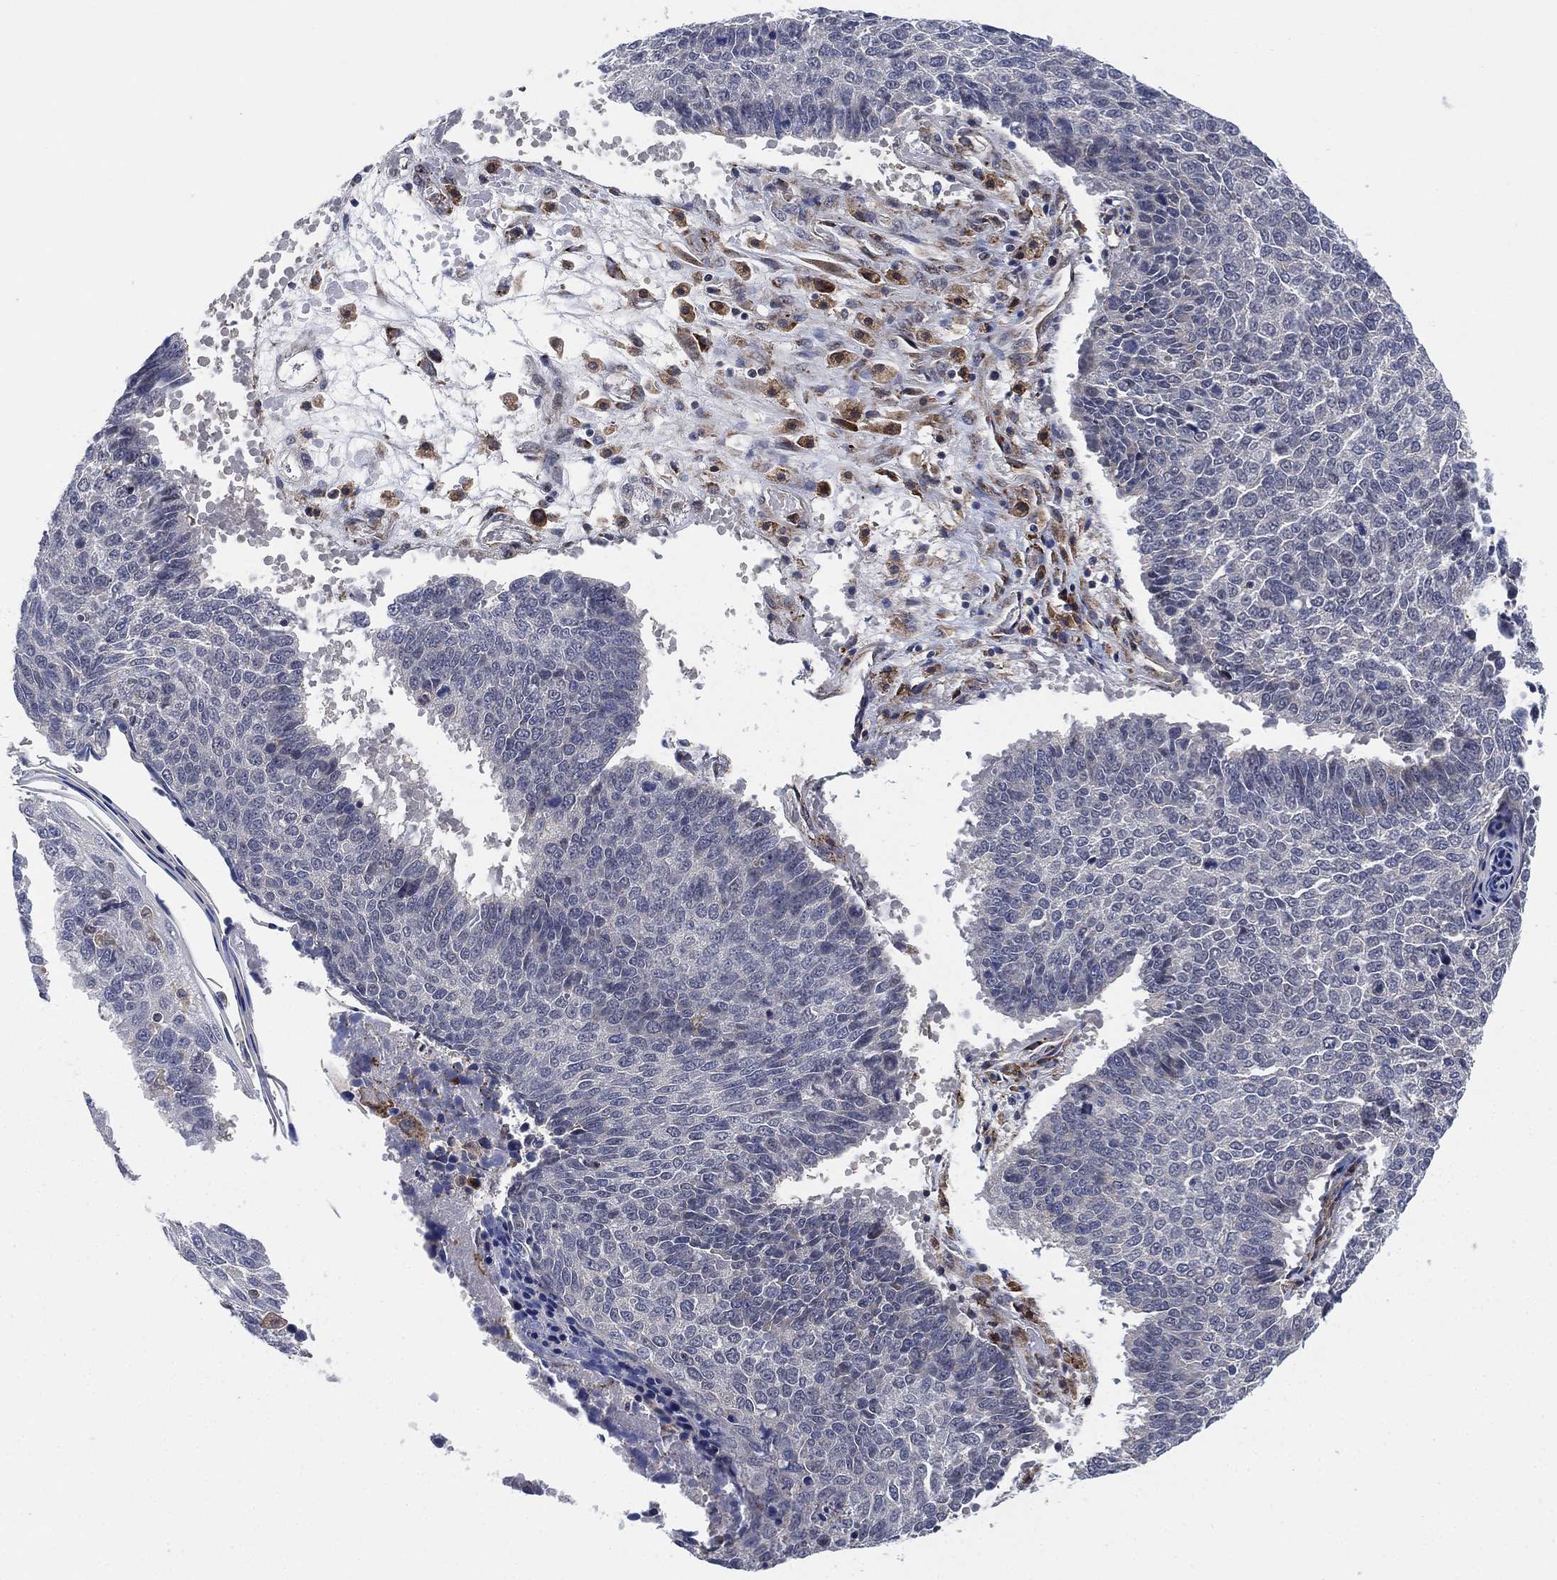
{"staining": {"intensity": "negative", "quantity": "none", "location": "none"}, "tissue": "lung cancer", "cell_type": "Tumor cells", "image_type": "cancer", "snomed": [{"axis": "morphology", "description": "Squamous cell carcinoma, NOS"}, {"axis": "topography", "description": "Lung"}], "caption": "This image is of lung cancer stained with immunohistochemistry to label a protein in brown with the nuclei are counter-stained blue. There is no expression in tumor cells. The staining was performed using DAB to visualize the protein expression in brown, while the nuclei were stained in blue with hematoxylin (Magnification: 20x).", "gene": "FES", "patient": {"sex": "male", "age": 73}}